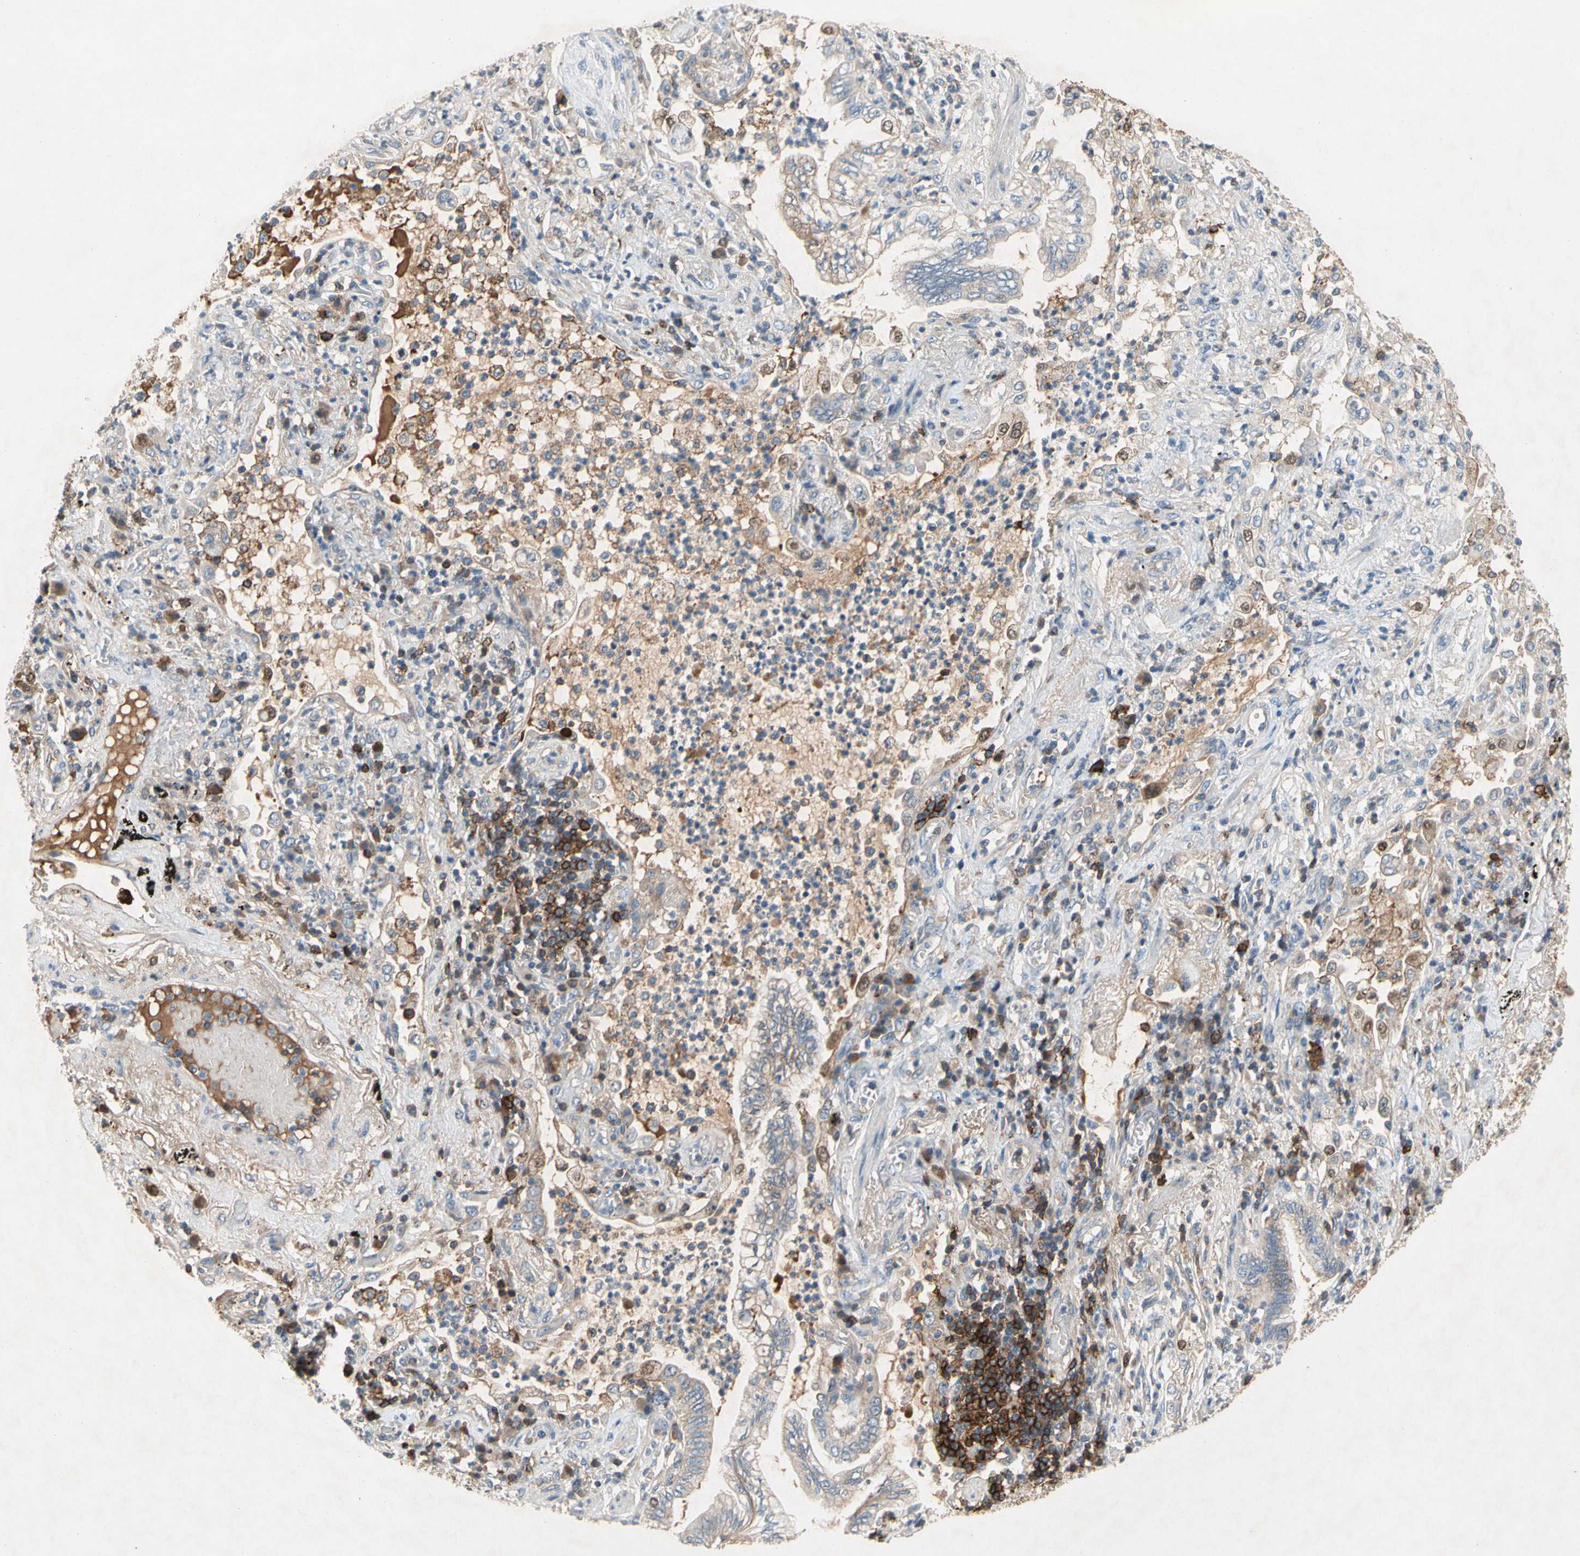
{"staining": {"intensity": "weak", "quantity": "25%-75%", "location": "cytoplasmic/membranous"}, "tissue": "lung cancer", "cell_type": "Tumor cells", "image_type": "cancer", "snomed": [{"axis": "morphology", "description": "Normal tissue, NOS"}, {"axis": "morphology", "description": "Adenocarcinoma, NOS"}, {"axis": "topography", "description": "Bronchus"}, {"axis": "topography", "description": "Lung"}], "caption": "A brown stain shows weak cytoplasmic/membranous positivity of a protein in adenocarcinoma (lung) tumor cells.", "gene": "NDFIP2", "patient": {"sex": "female", "age": 70}}